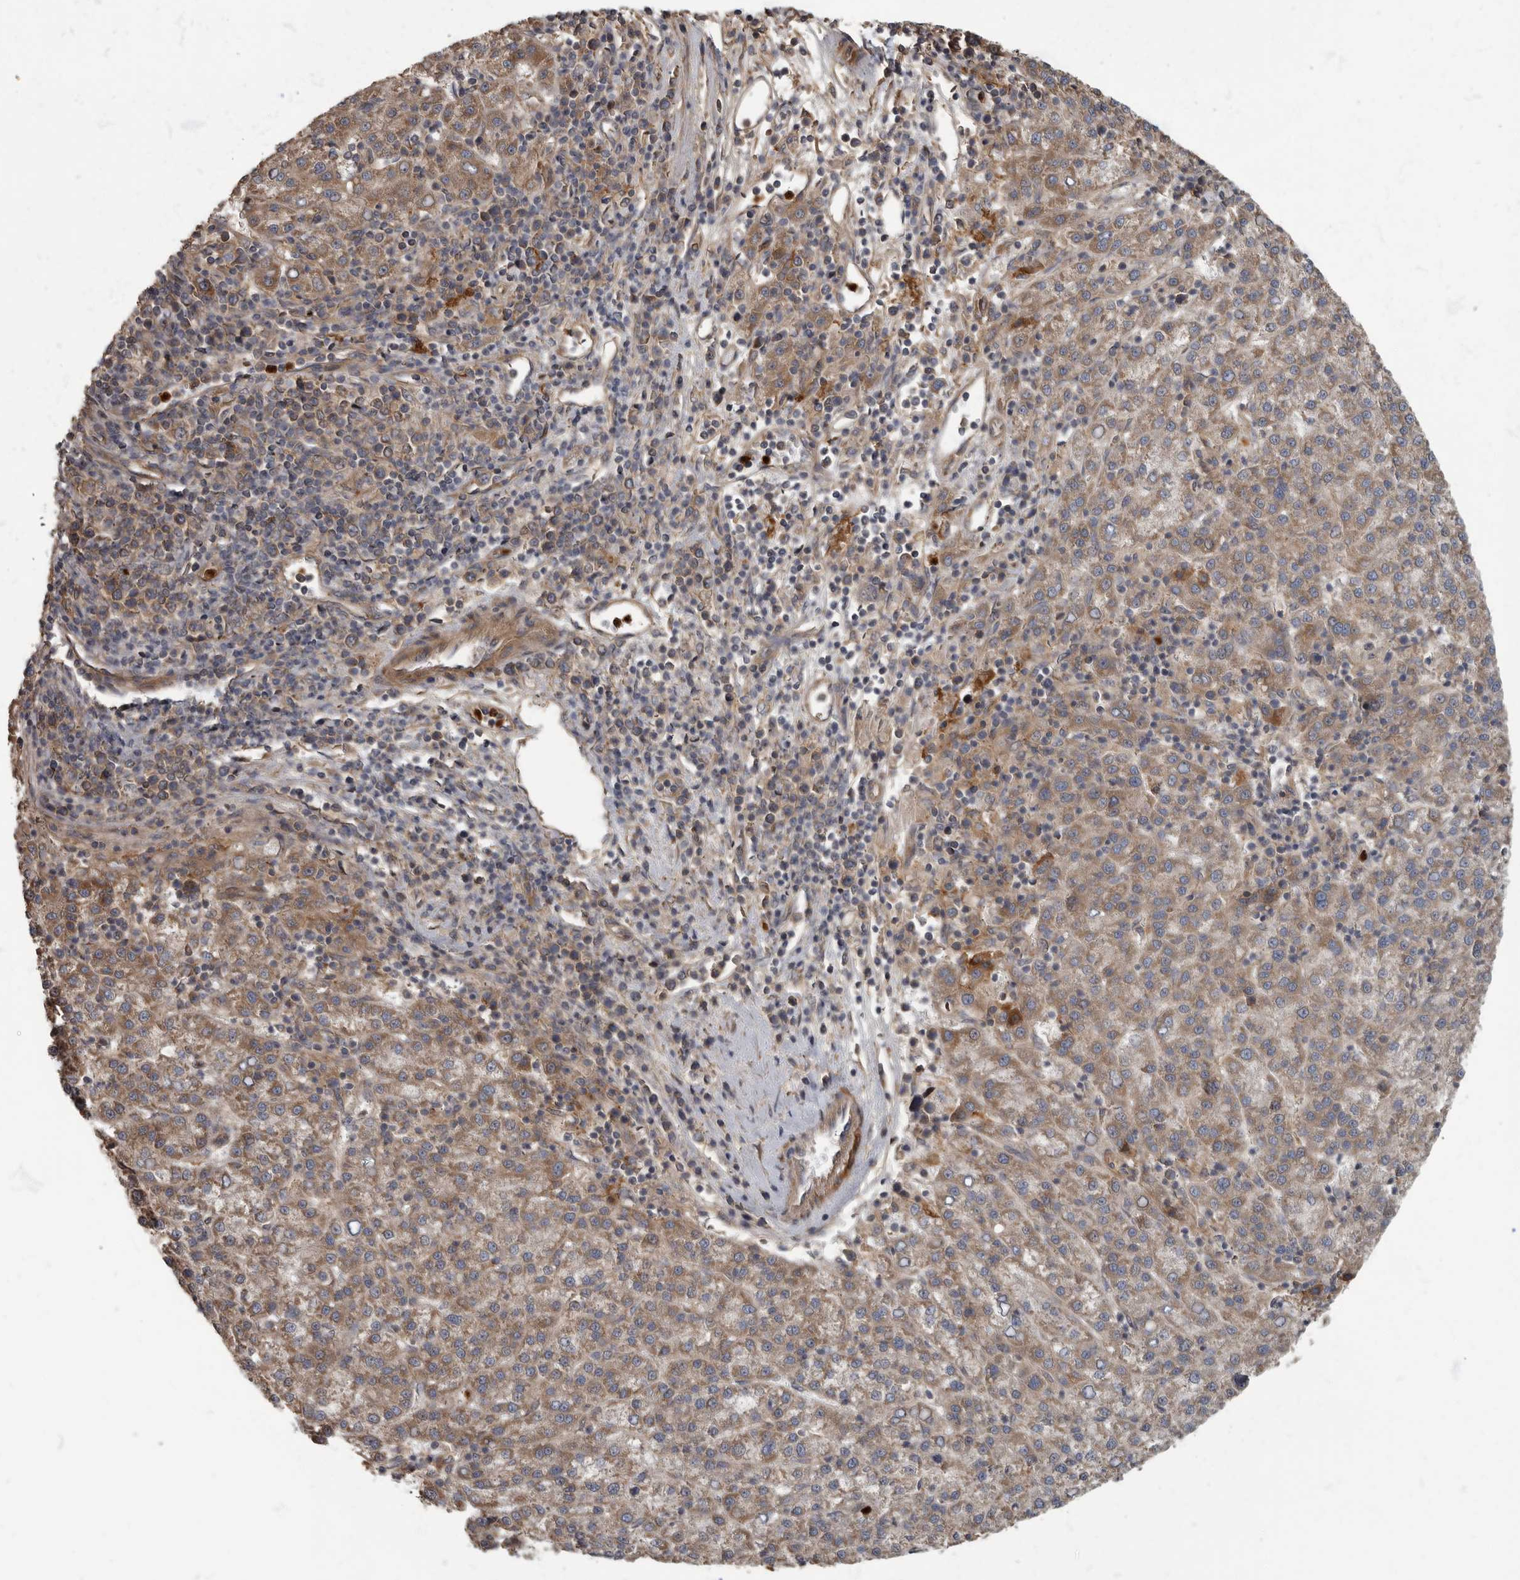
{"staining": {"intensity": "moderate", "quantity": ">75%", "location": "cytoplasmic/membranous"}, "tissue": "liver cancer", "cell_type": "Tumor cells", "image_type": "cancer", "snomed": [{"axis": "morphology", "description": "Carcinoma, Hepatocellular, NOS"}, {"axis": "topography", "description": "Liver"}], "caption": "Immunohistochemistry (IHC) photomicrograph of liver hepatocellular carcinoma stained for a protein (brown), which displays medium levels of moderate cytoplasmic/membranous positivity in approximately >75% of tumor cells.", "gene": "DAAM1", "patient": {"sex": "female", "age": 58}}